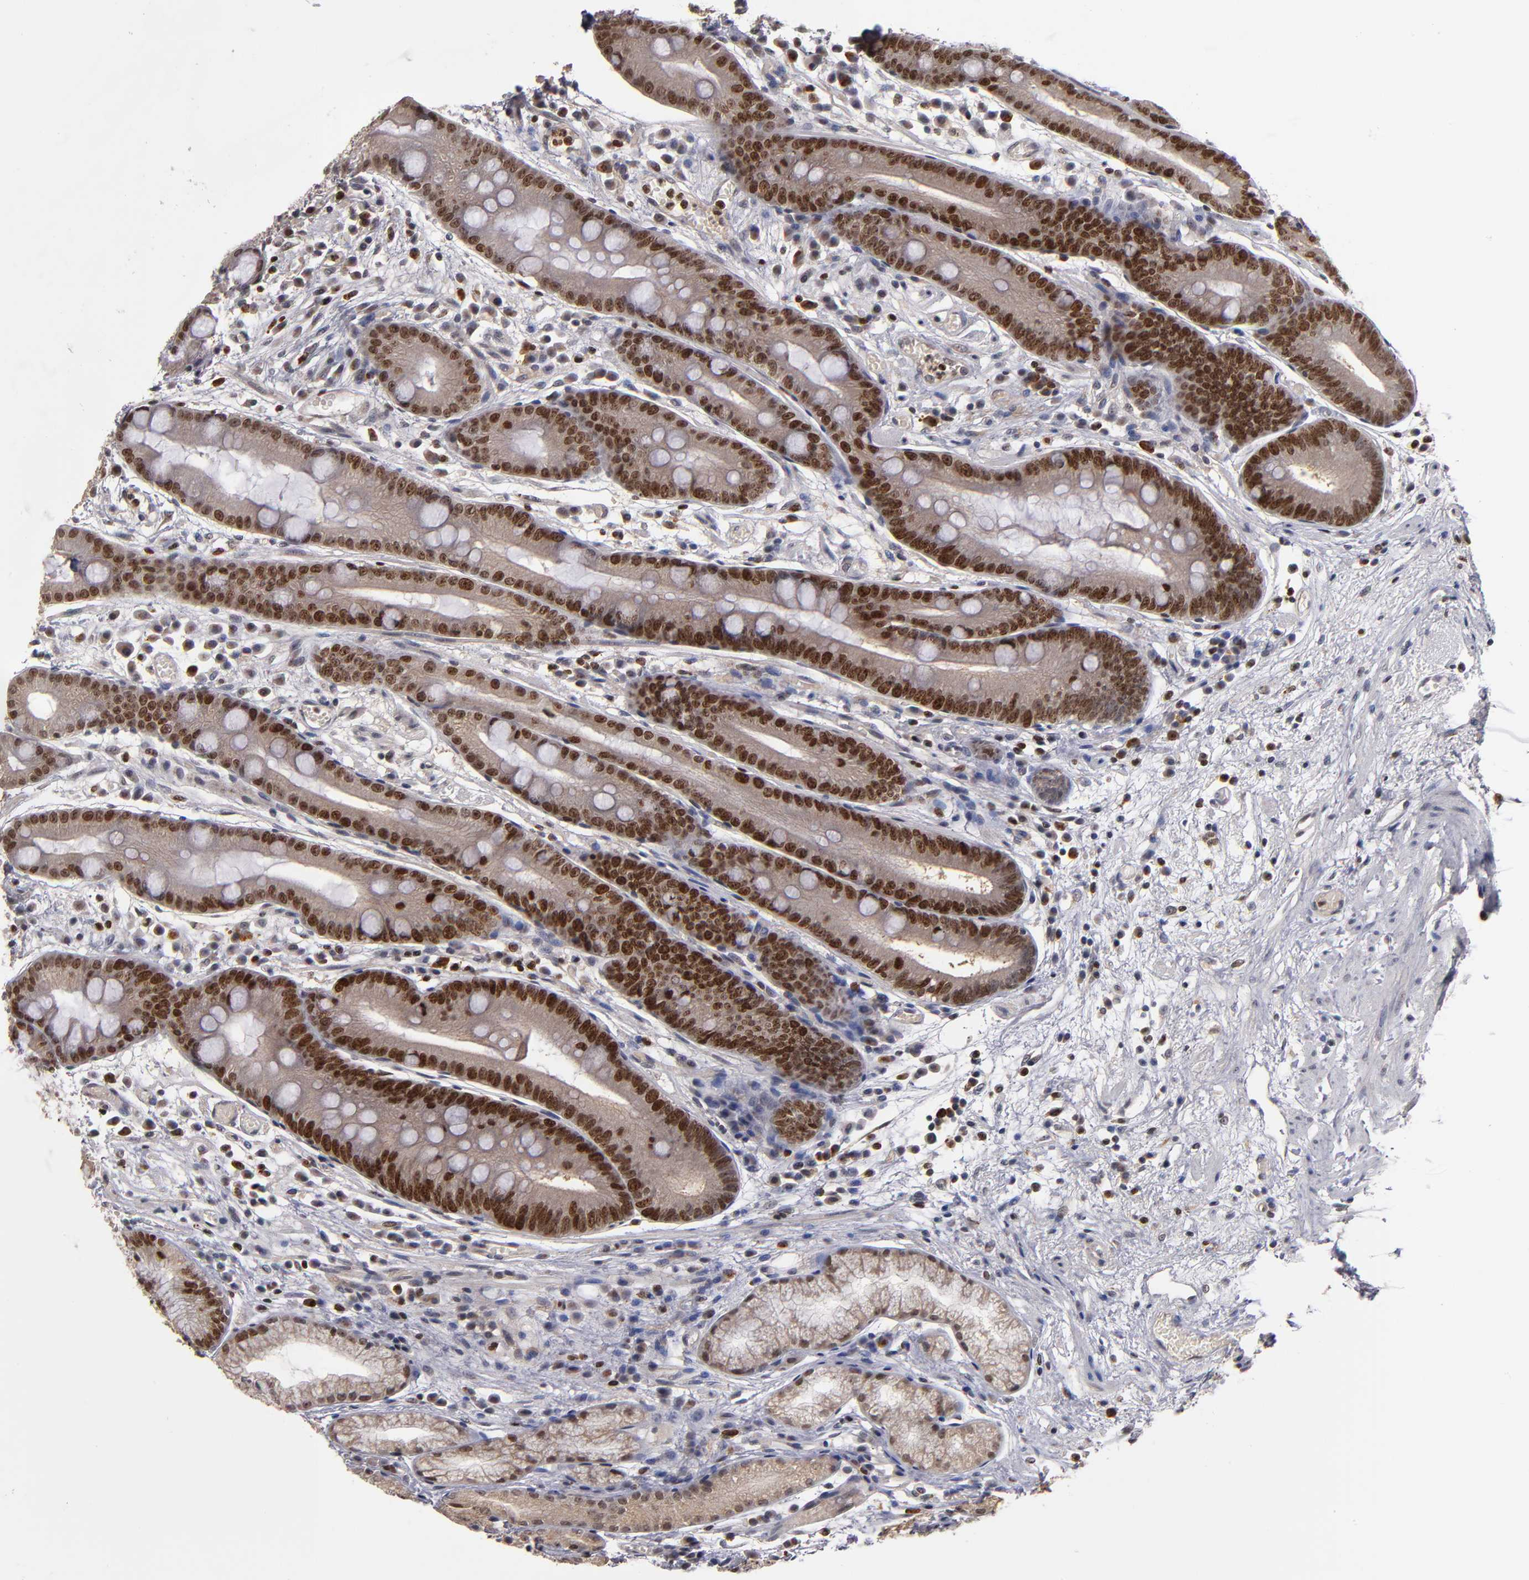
{"staining": {"intensity": "strong", "quantity": "25%-75%", "location": "nuclear"}, "tissue": "stomach", "cell_type": "Glandular cells", "image_type": "normal", "snomed": [{"axis": "morphology", "description": "Normal tissue, NOS"}, {"axis": "morphology", "description": "Inflammation, NOS"}, {"axis": "topography", "description": "Stomach, lower"}], "caption": "About 25%-75% of glandular cells in normal stomach display strong nuclear protein positivity as visualized by brown immunohistochemical staining.", "gene": "KDM6A", "patient": {"sex": "male", "age": 59}}